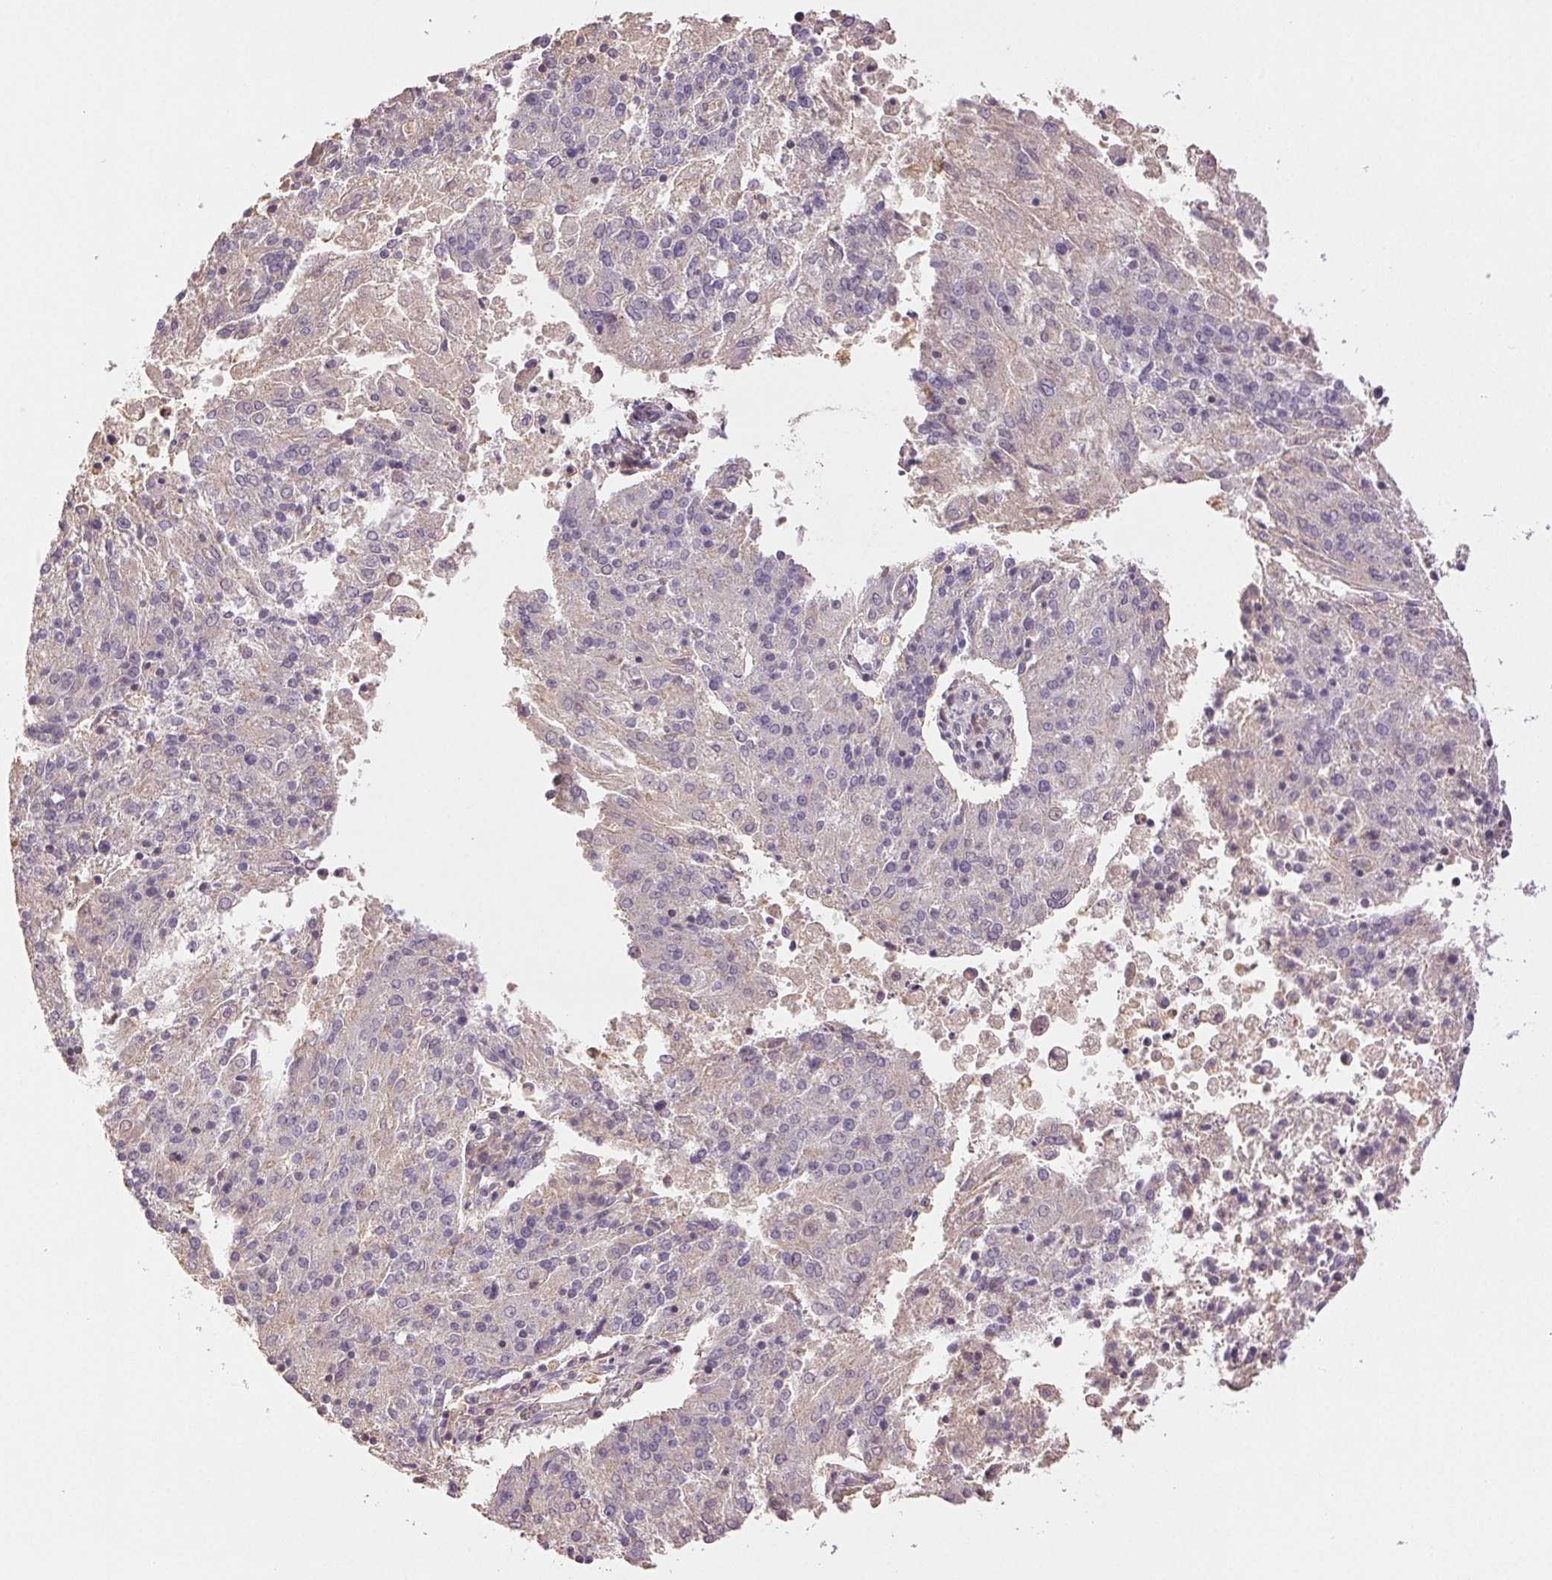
{"staining": {"intensity": "negative", "quantity": "none", "location": "none"}, "tissue": "endometrial cancer", "cell_type": "Tumor cells", "image_type": "cancer", "snomed": [{"axis": "morphology", "description": "Adenocarcinoma, NOS"}, {"axis": "topography", "description": "Endometrium"}], "caption": "The micrograph exhibits no significant expression in tumor cells of endometrial cancer (adenocarcinoma).", "gene": "TMEM253", "patient": {"sex": "female", "age": 82}}